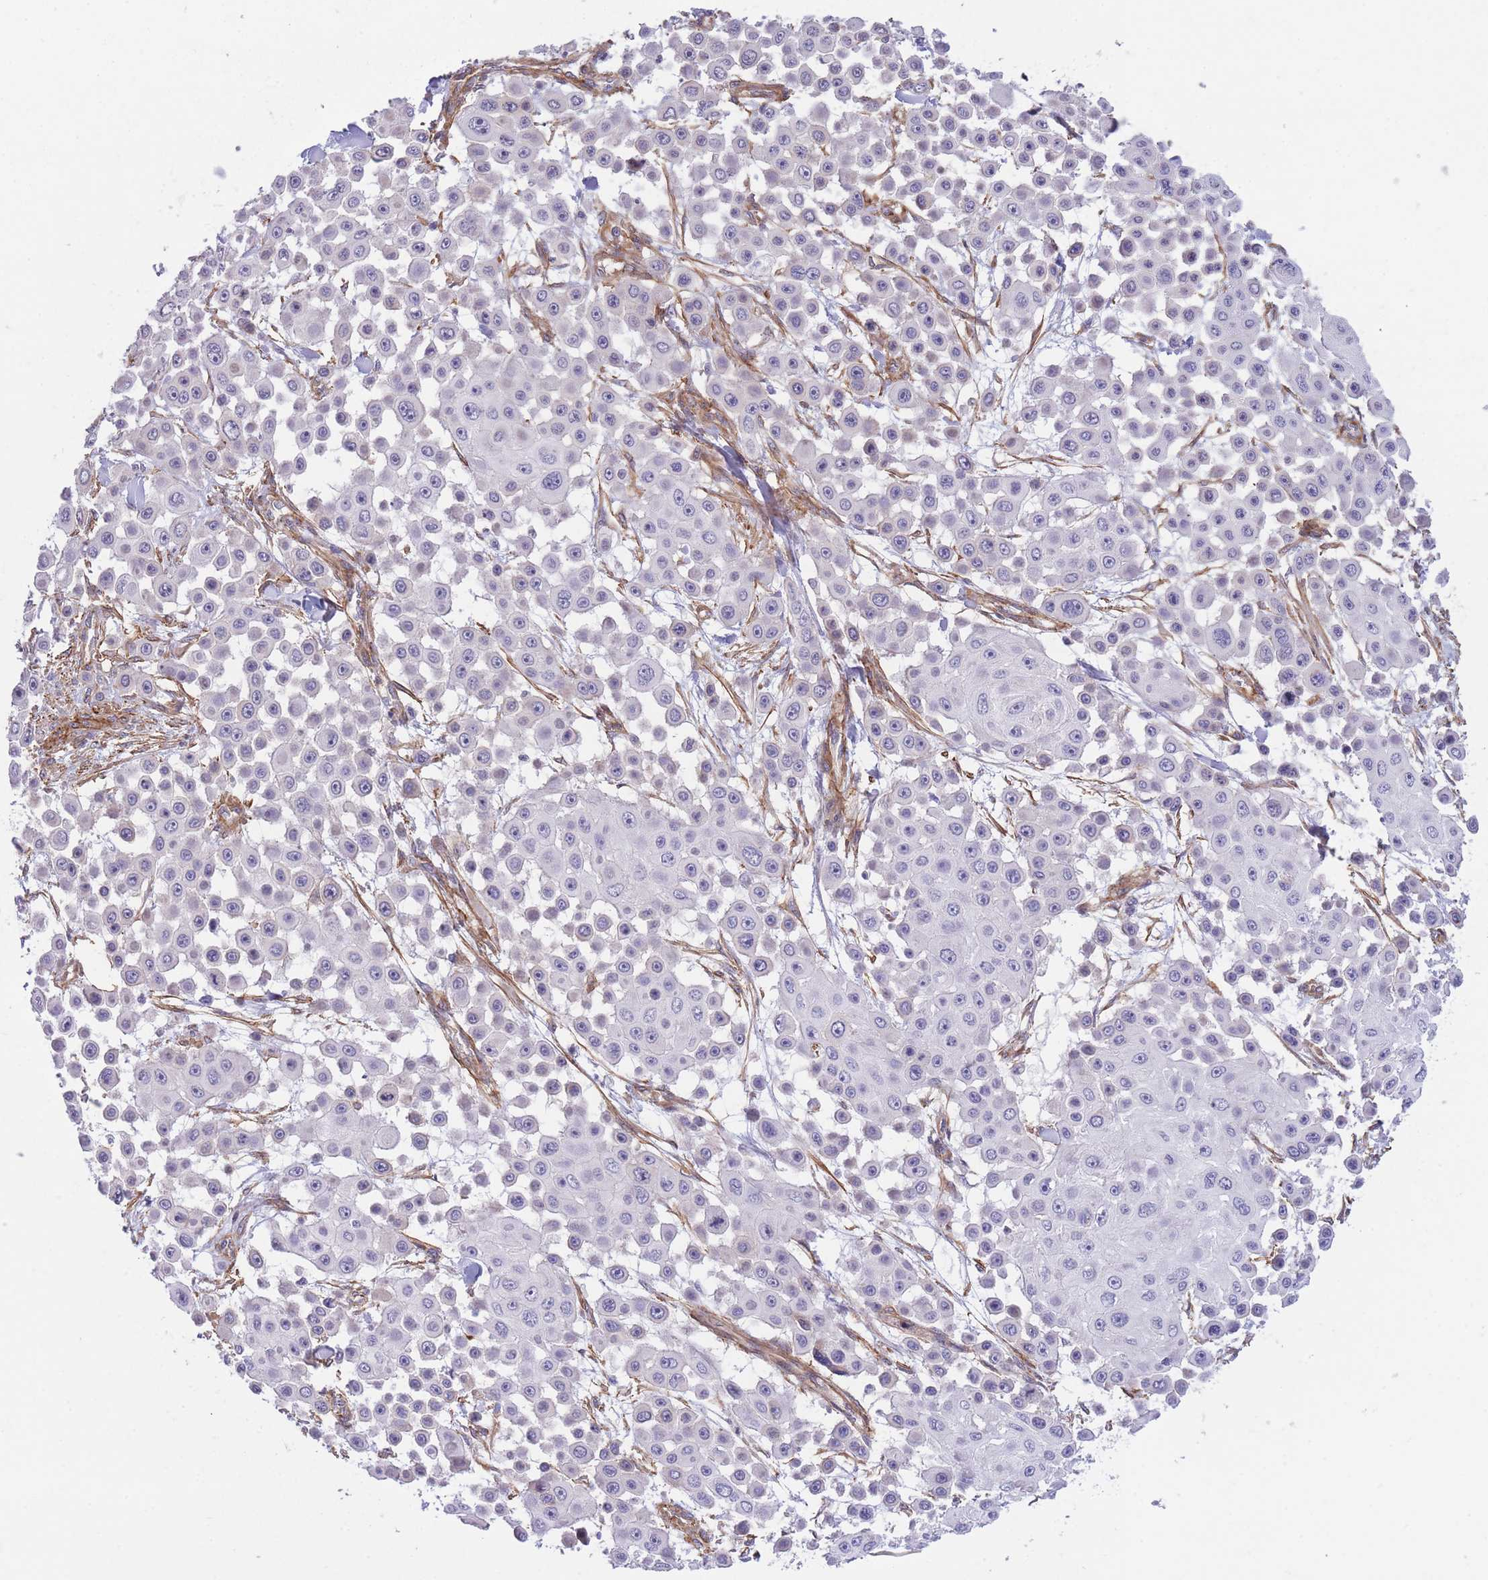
{"staining": {"intensity": "negative", "quantity": "none", "location": "none"}, "tissue": "skin cancer", "cell_type": "Tumor cells", "image_type": "cancer", "snomed": [{"axis": "morphology", "description": "Squamous cell carcinoma, NOS"}, {"axis": "topography", "description": "Skin"}], "caption": "The image shows no significant staining in tumor cells of skin squamous cell carcinoma.", "gene": "CDC25B", "patient": {"sex": "male", "age": 67}}